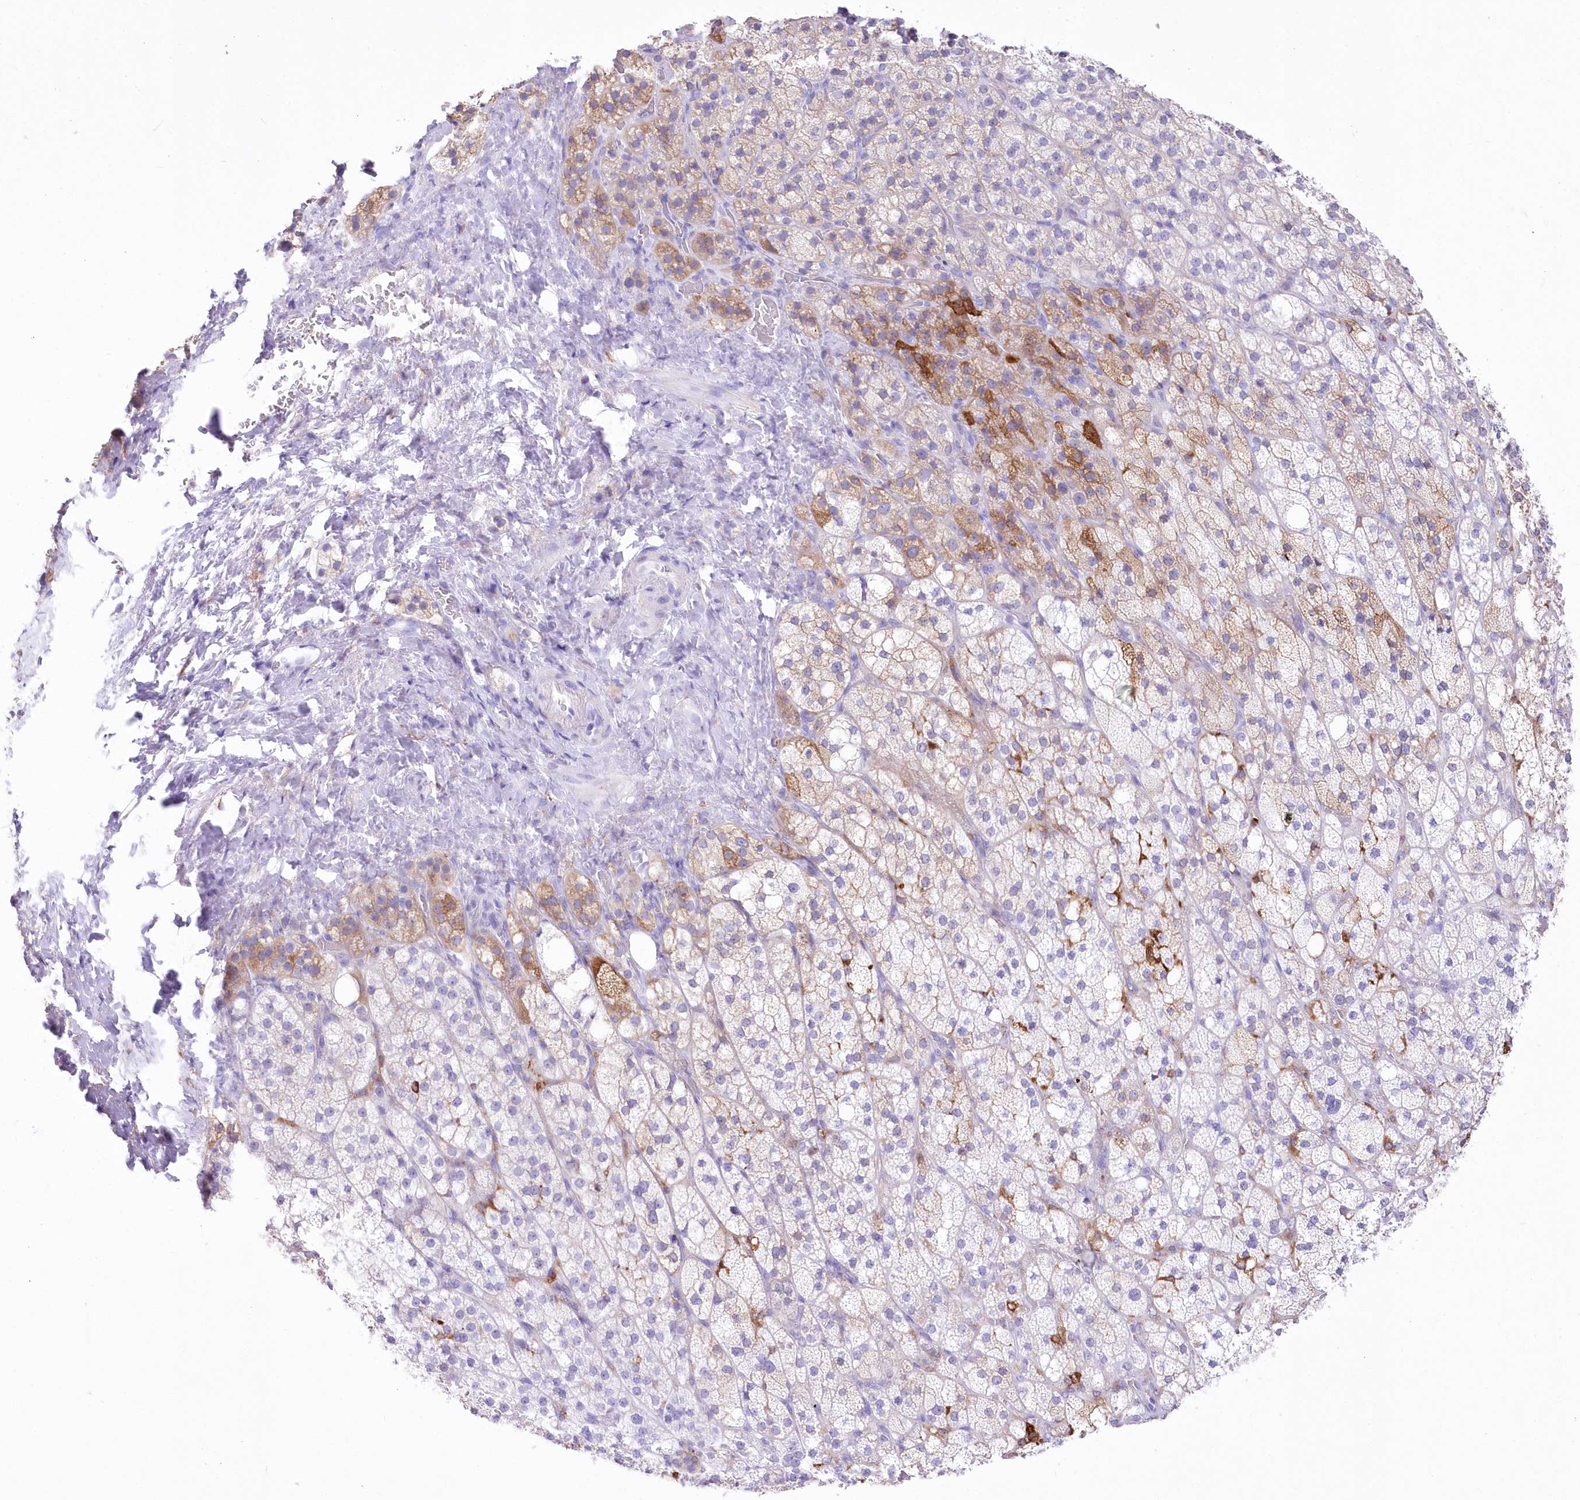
{"staining": {"intensity": "moderate", "quantity": "<25%", "location": "cytoplasmic/membranous"}, "tissue": "adrenal gland", "cell_type": "Glandular cells", "image_type": "normal", "snomed": [{"axis": "morphology", "description": "Normal tissue, NOS"}, {"axis": "topography", "description": "Adrenal gland"}], "caption": "Immunohistochemistry staining of benign adrenal gland, which shows low levels of moderate cytoplasmic/membranous staining in approximately <25% of glandular cells indicating moderate cytoplasmic/membranous protein positivity. The staining was performed using DAB (3,3'-diaminobenzidine) (brown) for protein detection and nuclei were counterstained in hematoxylin (blue).", "gene": "DNAJC19", "patient": {"sex": "male", "age": 61}}